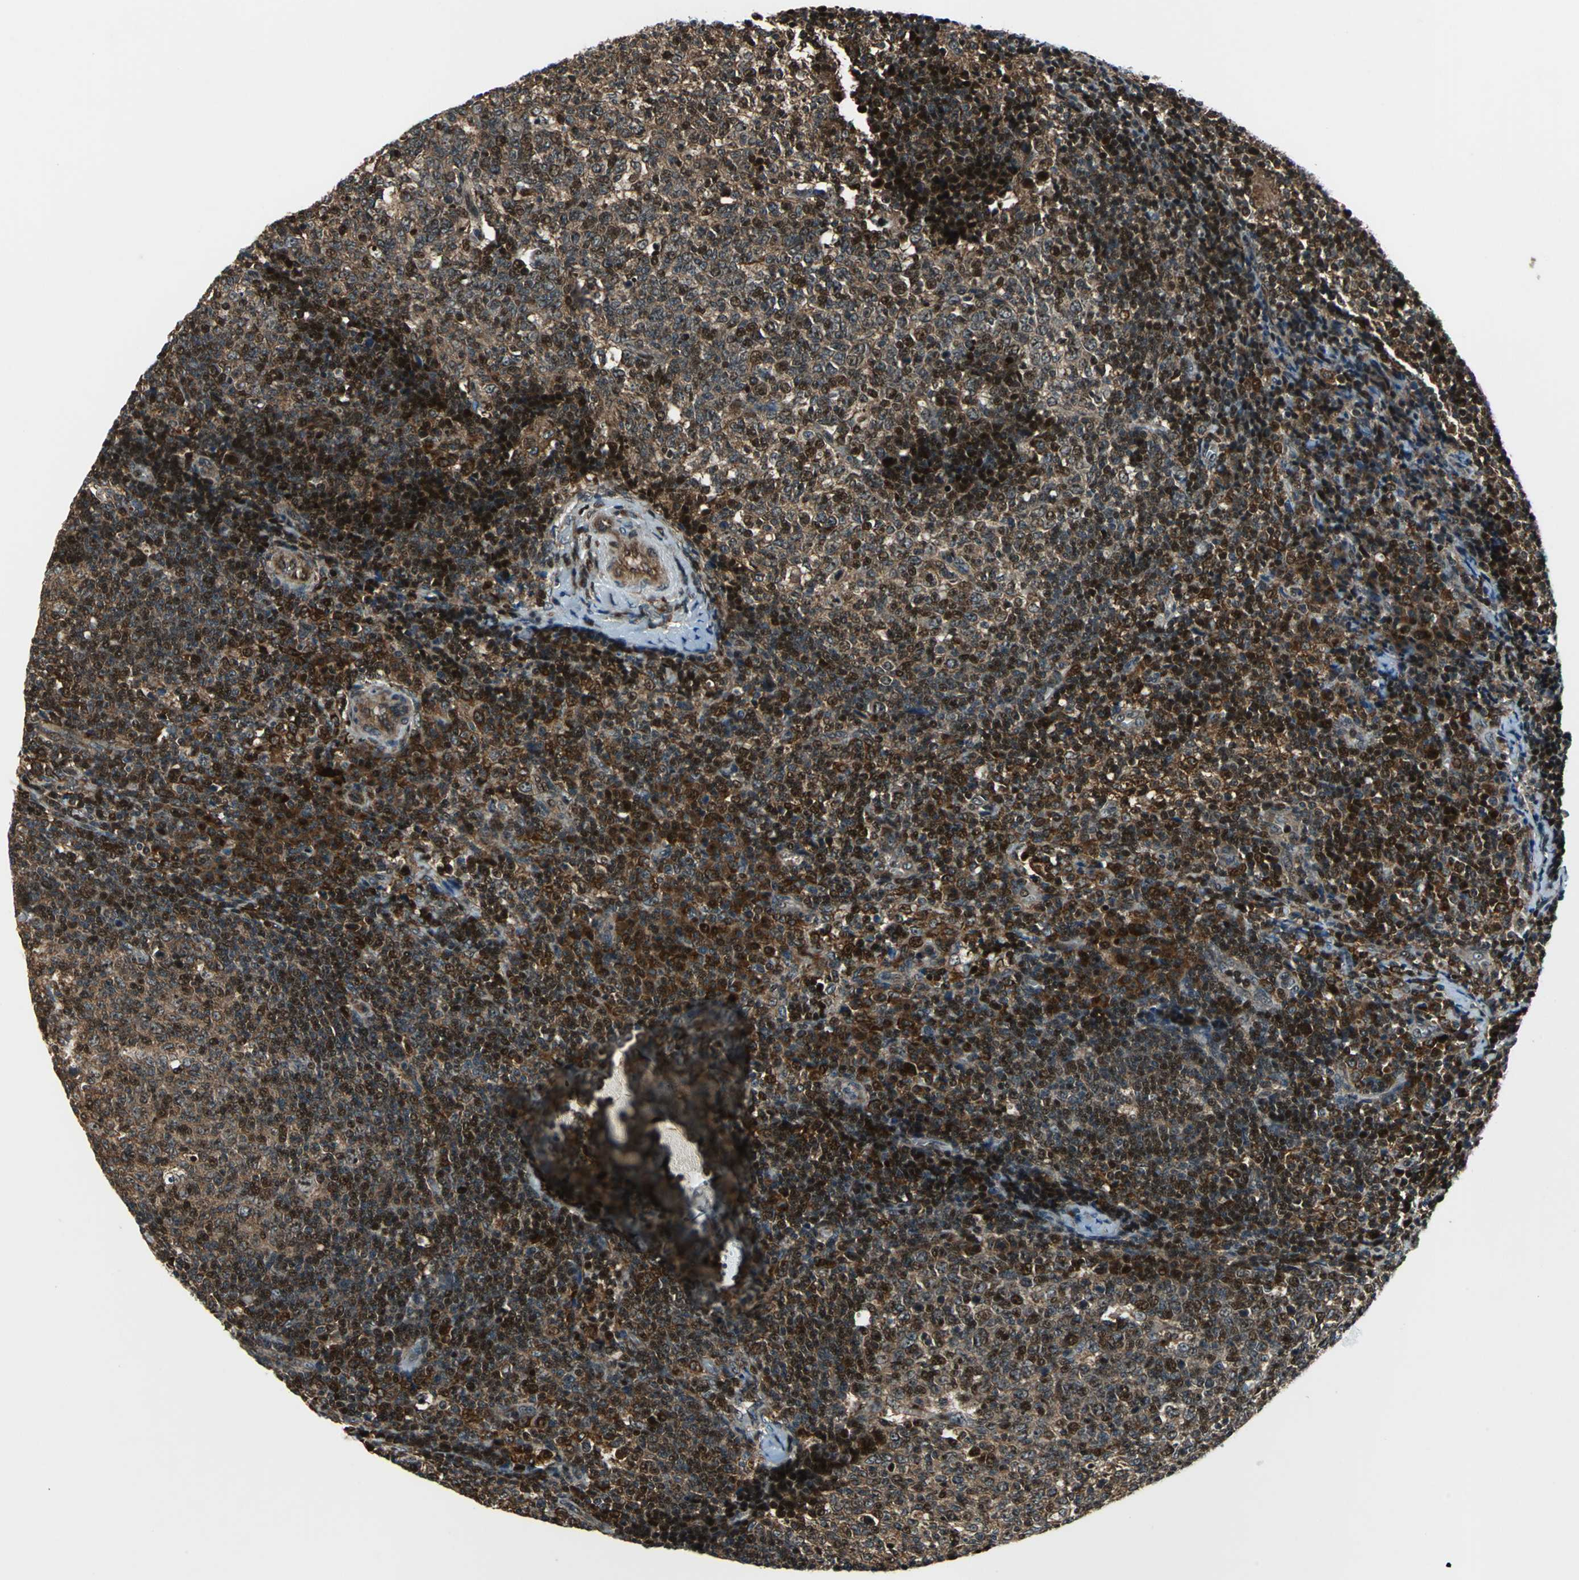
{"staining": {"intensity": "strong", "quantity": "25%-75%", "location": "nuclear"}, "tissue": "lymph node", "cell_type": "Germinal center cells", "image_type": "normal", "snomed": [{"axis": "morphology", "description": "Normal tissue, NOS"}, {"axis": "morphology", "description": "Inflammation, NOS"}, {"axis": "topography", "description": "Lymph node"}], "caption": "High-power microscopy captured an IHC histopathology image of normal lymph node, revealing strong nuclear expression in approximately 25%-75% of germinal center cells.", "gene": "AATF", "patient": {"sex": "male", "age": 55}}